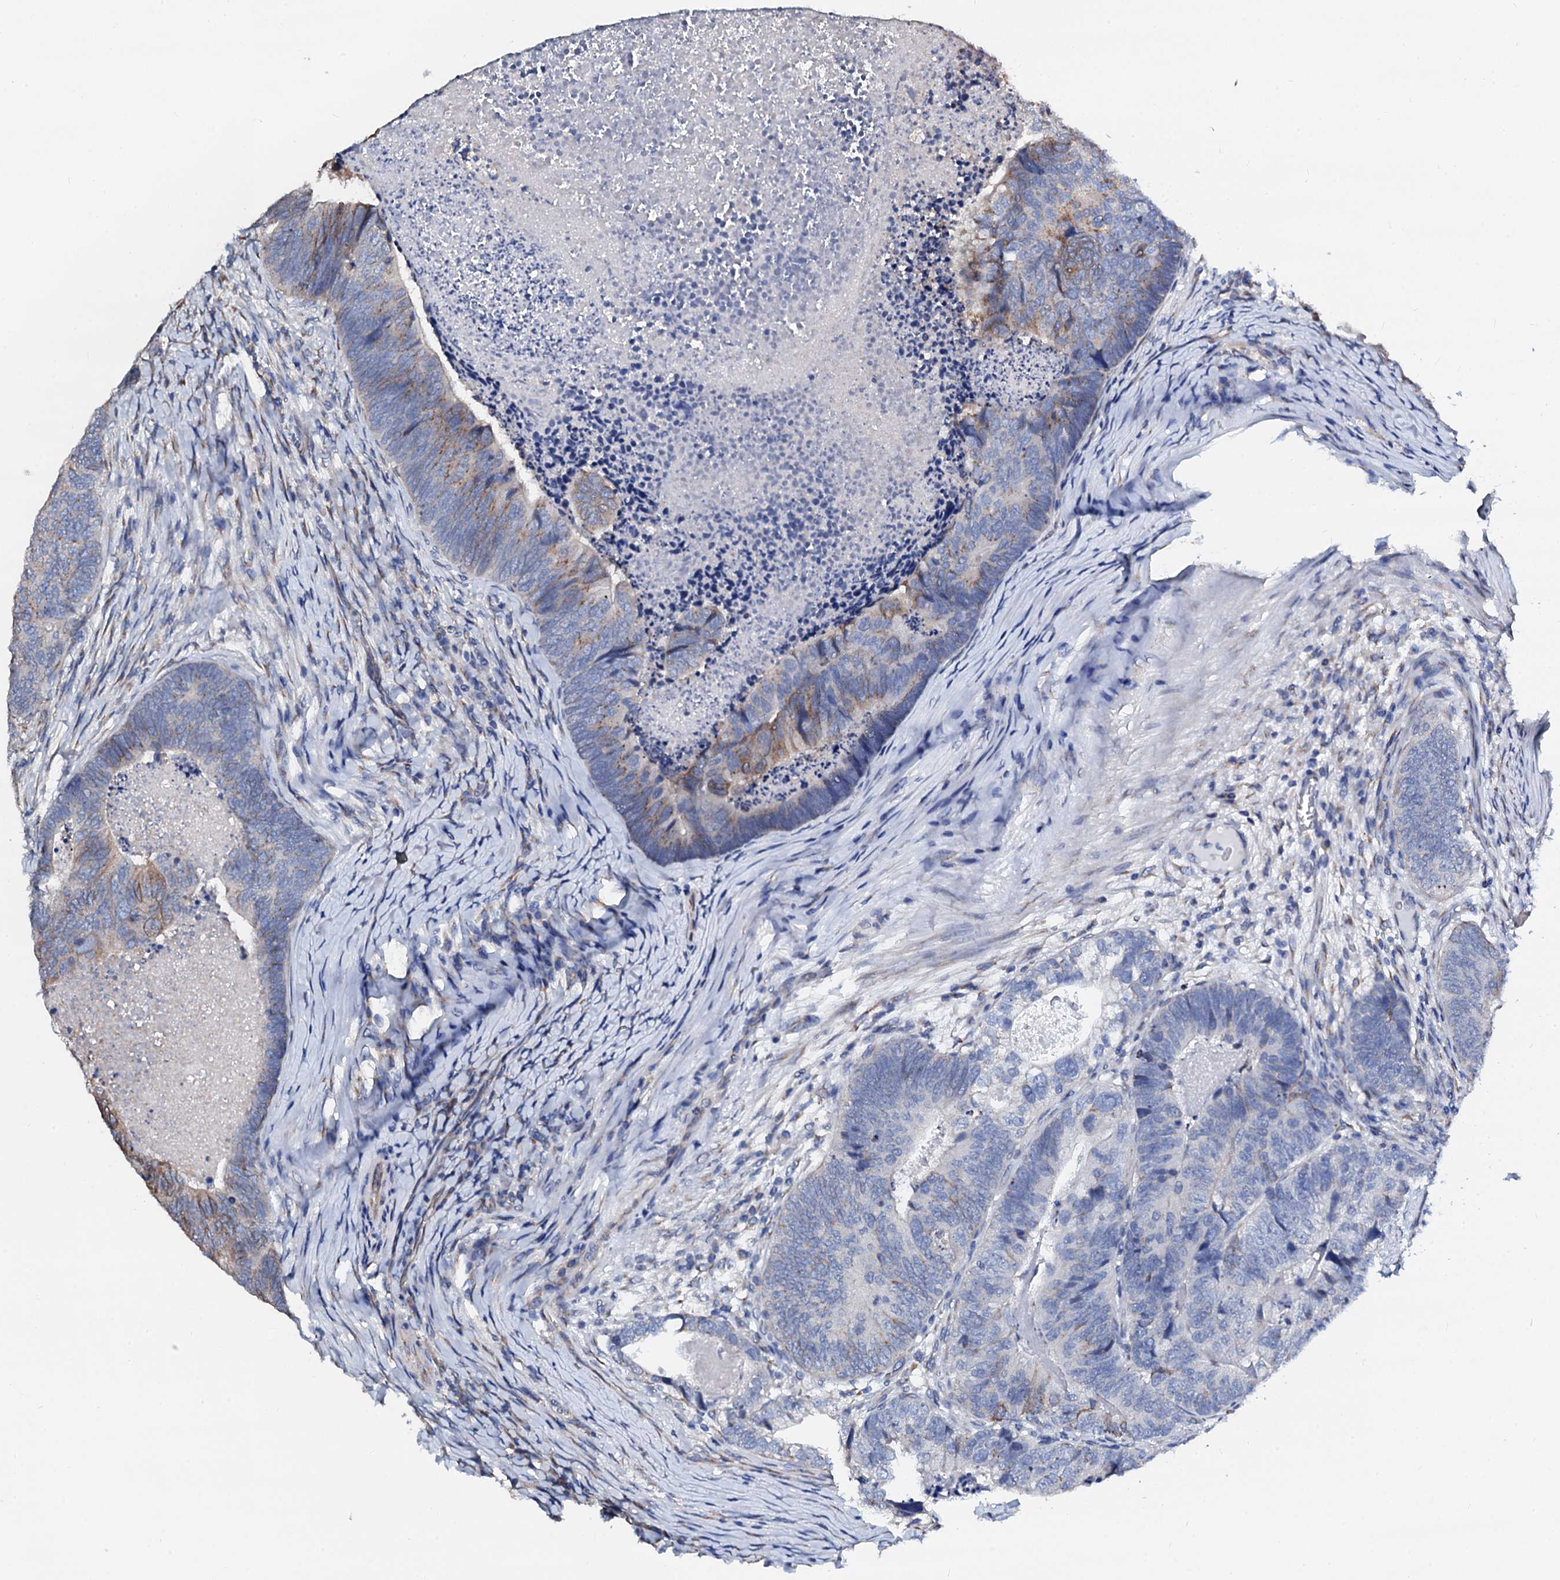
{"staining": {"intensity": "weak", "quantity": "<25%", "location": "cytoplasmic/membranous"}, "tissue": "colorectal cancer", "cell_type": "Tumor cells", "image_type": "cancer", "snomed": [{"axis": "morphology", "description": "Adenocarcinoma, NOS"}, {"axis": "topography", "description": "Colon"}], "caption": "Immunohistochemical staining of adenocarcinoma (colorectal) exhibits no significant expression in tumor cells.", "gene": "AKAP3", "patient": {"sex": "female", "age": 67}}